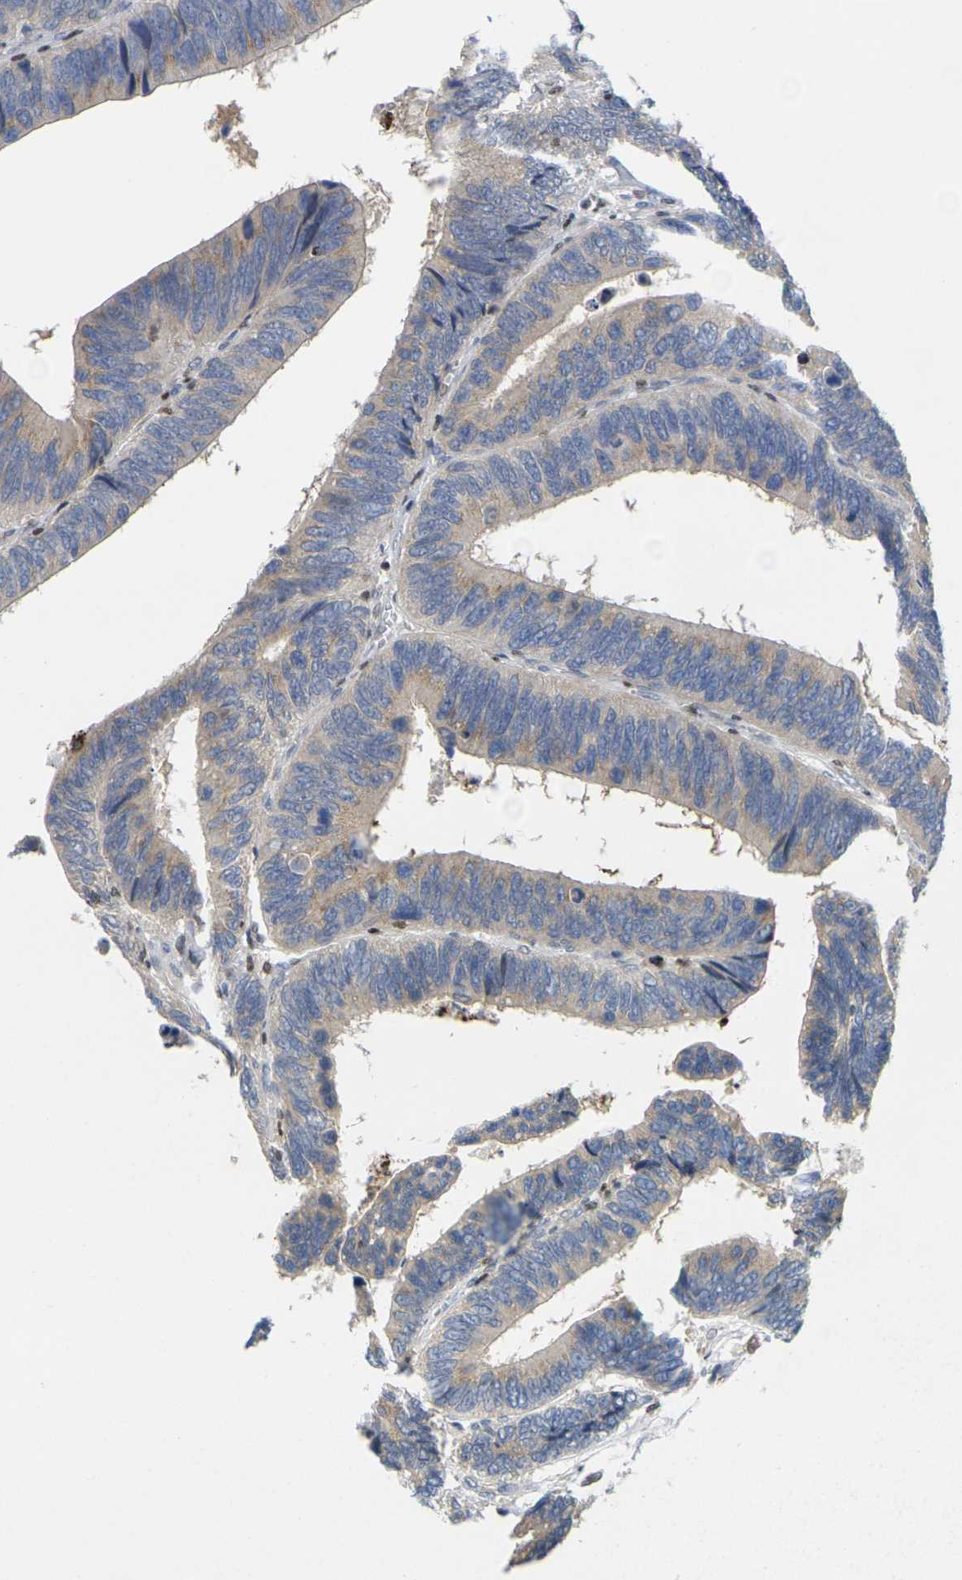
{"staining": {"intensity": "weak", "quantity": "25%-75%", "location": "cytoplasmic/membranous"}, "tissue": "colorectal cancer", "cell_type": "Tumor cells", "image_type": "cancer", "snomed": [{"axis": "morphology", "description": "Adenocarcinoma, NOS"}, {"axis": "topography", "description": "Colon"}], "caption": "IHC staining of adenocarcinoma (colorectal), which reveals low levels of weak cytoplasmic/membranous expression in approximately 25%-75% of tumor cells indicating weak cytoplasmic/membranous protein staining. The staining was performed using DAB (3,3'-diaminobenzidine) (brown) for protein detection and nuclei were counterstained in hematoxylin (blue).", "gene": "IKZF1", "patient": {"sex": "male", "age": 72}}